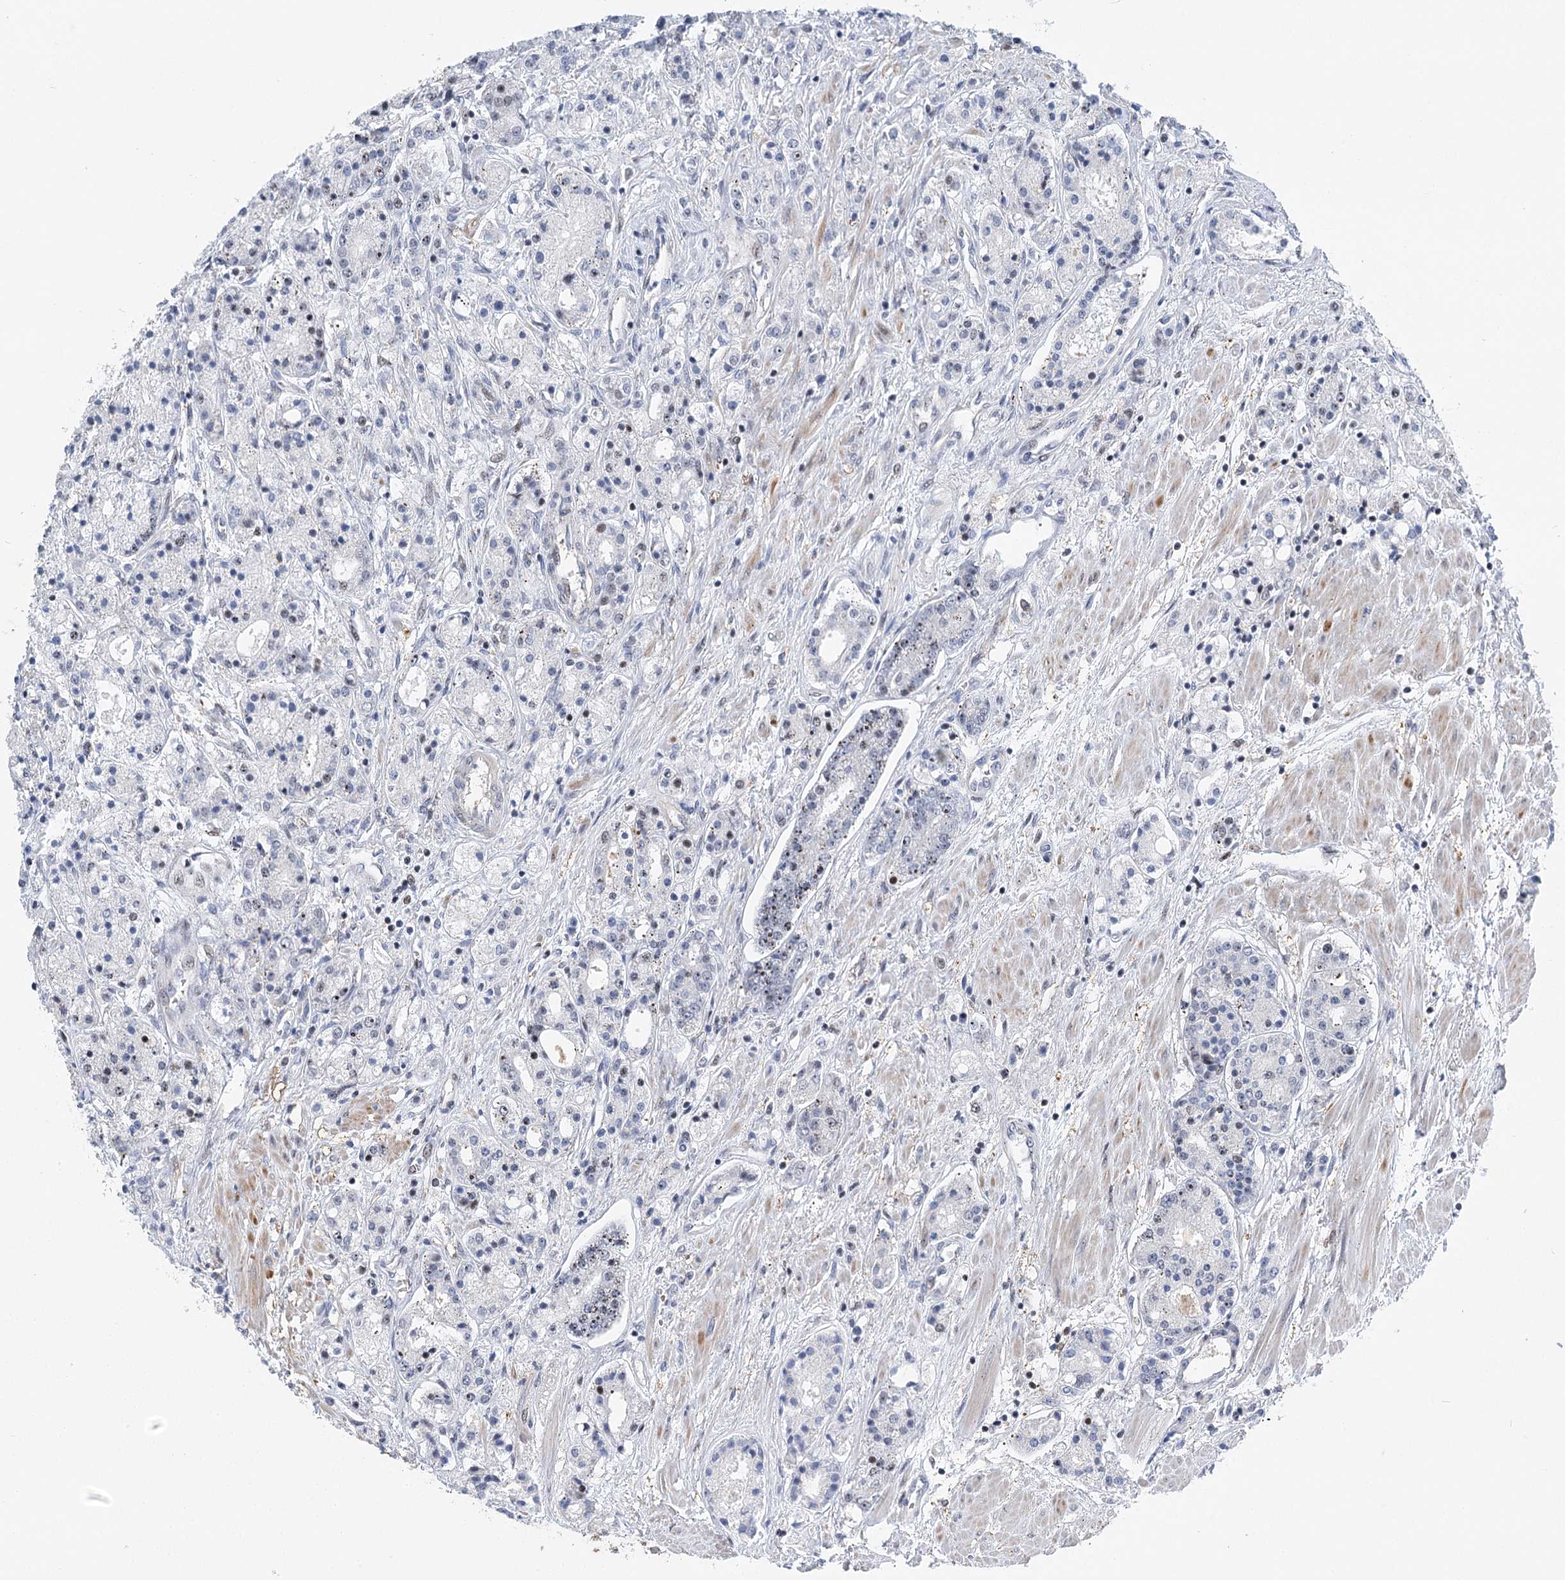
{"staining": {"intensity": "negative", "quantity": "none", "location": "none"}, "tissue": "prostate cancer", "cell_type": "Tumor cells", "image_type": "cancer", "snomed": [{"axis": "morphology", "description": "Adenocarcinoma, High grade"}, {"axis": "topography", "description": "Prostate"}], "caption": "Histopathology image shows no protein positivity in tumor cells of prostate cancer tissue.", "gene": "CAMTA1", "patient": {"sex": "male", "age": 60}}